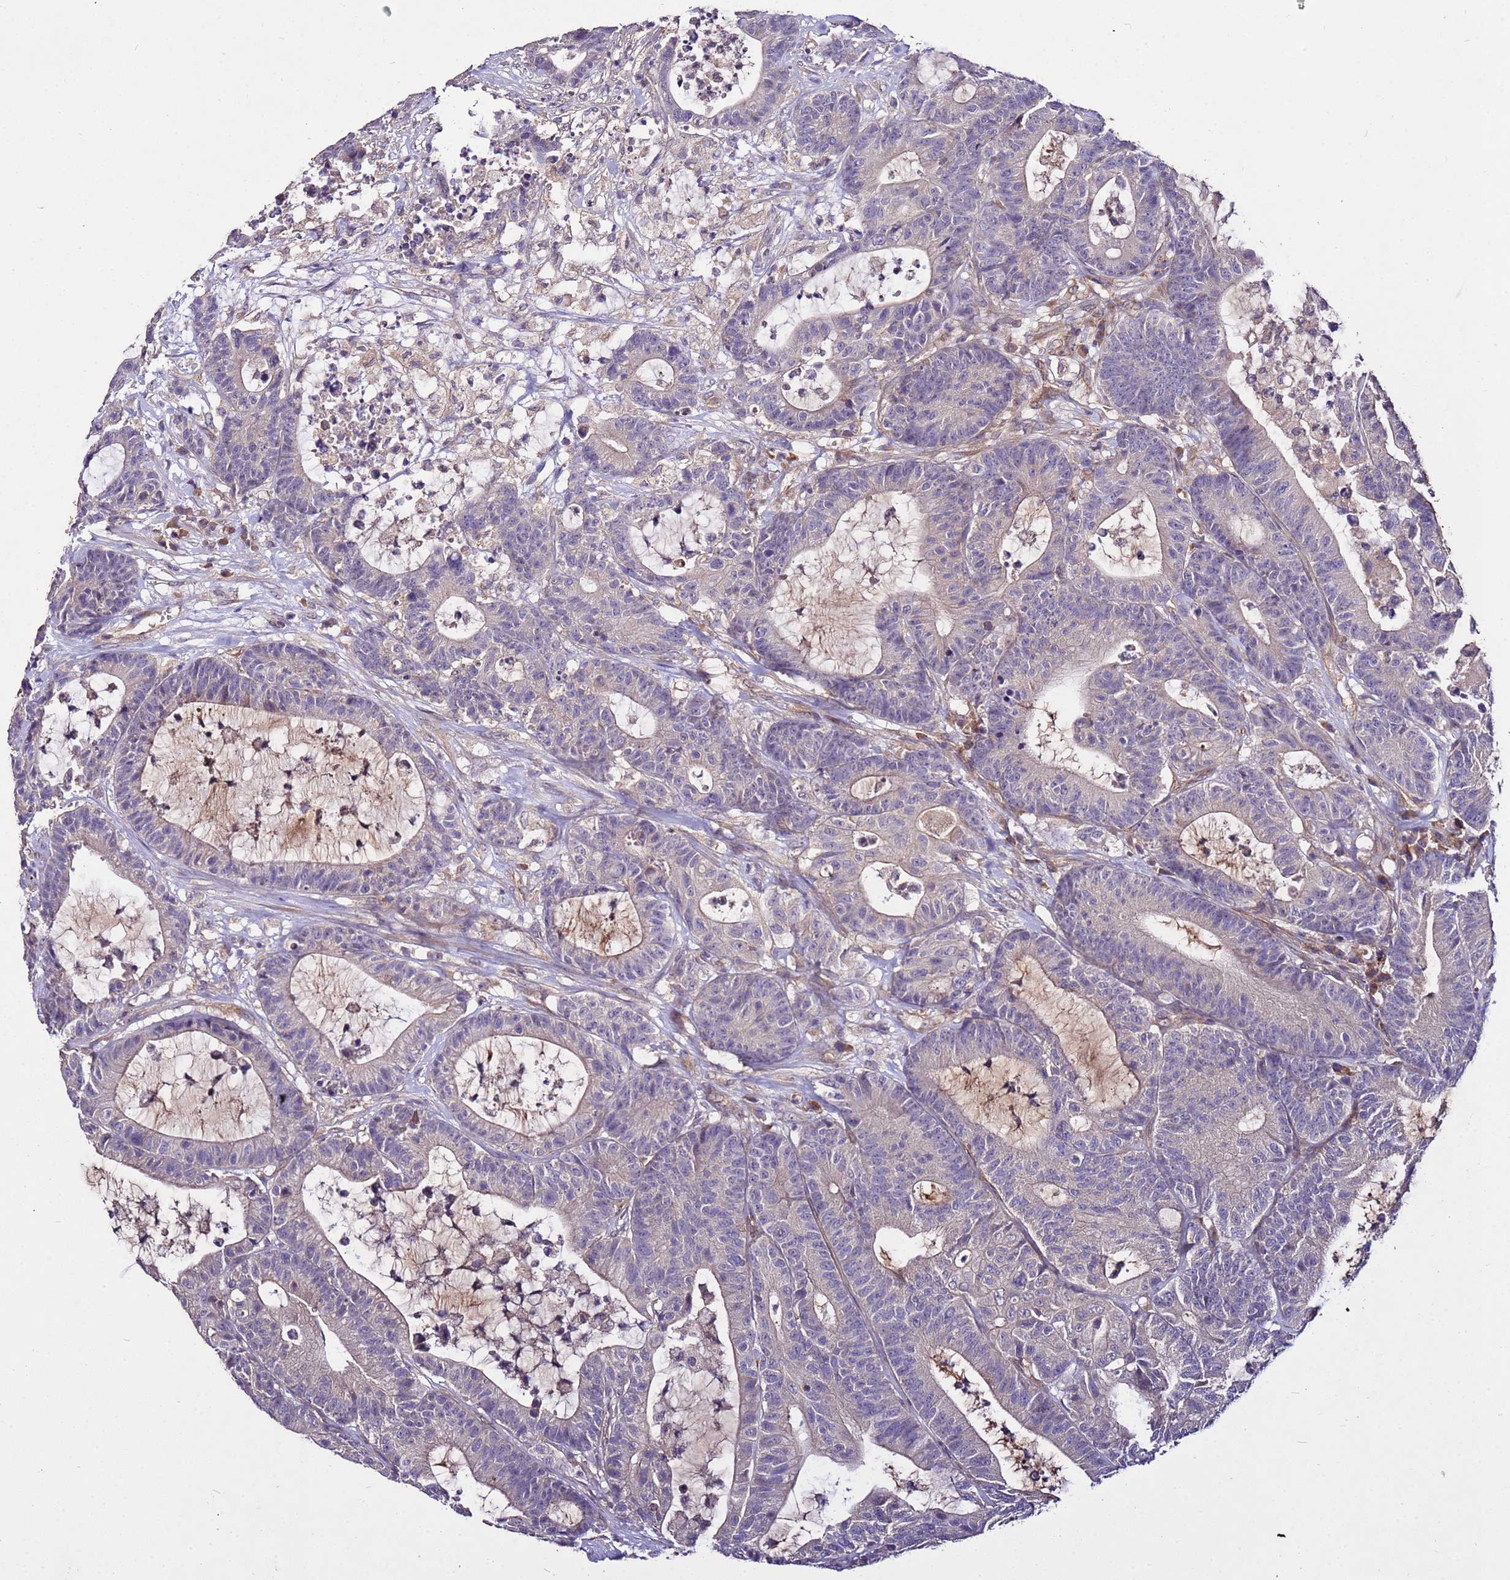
{"staining": {"intensity": "negative", "quantity": "none", "location": "none"}, "tissue": "colorectal cancer", "cell_type": "Tumor cells", "image_type": "cancer", "snomed": [{"axis": "morphology", "description": "Adenocarcinoma, NOS"}, {"axis": "topography", "description": "Colon"}], "caption": "DAB (3,3'-diaminobenzidine) immunohistochemical staining of colorectal cancer exhibits no significant expression in tumor cells. (DAB (3,3'-diaminobenzidine) IHC, high magnification).", "gene": "GSPT2", "patient": {"sex": "female", "age": 84}}